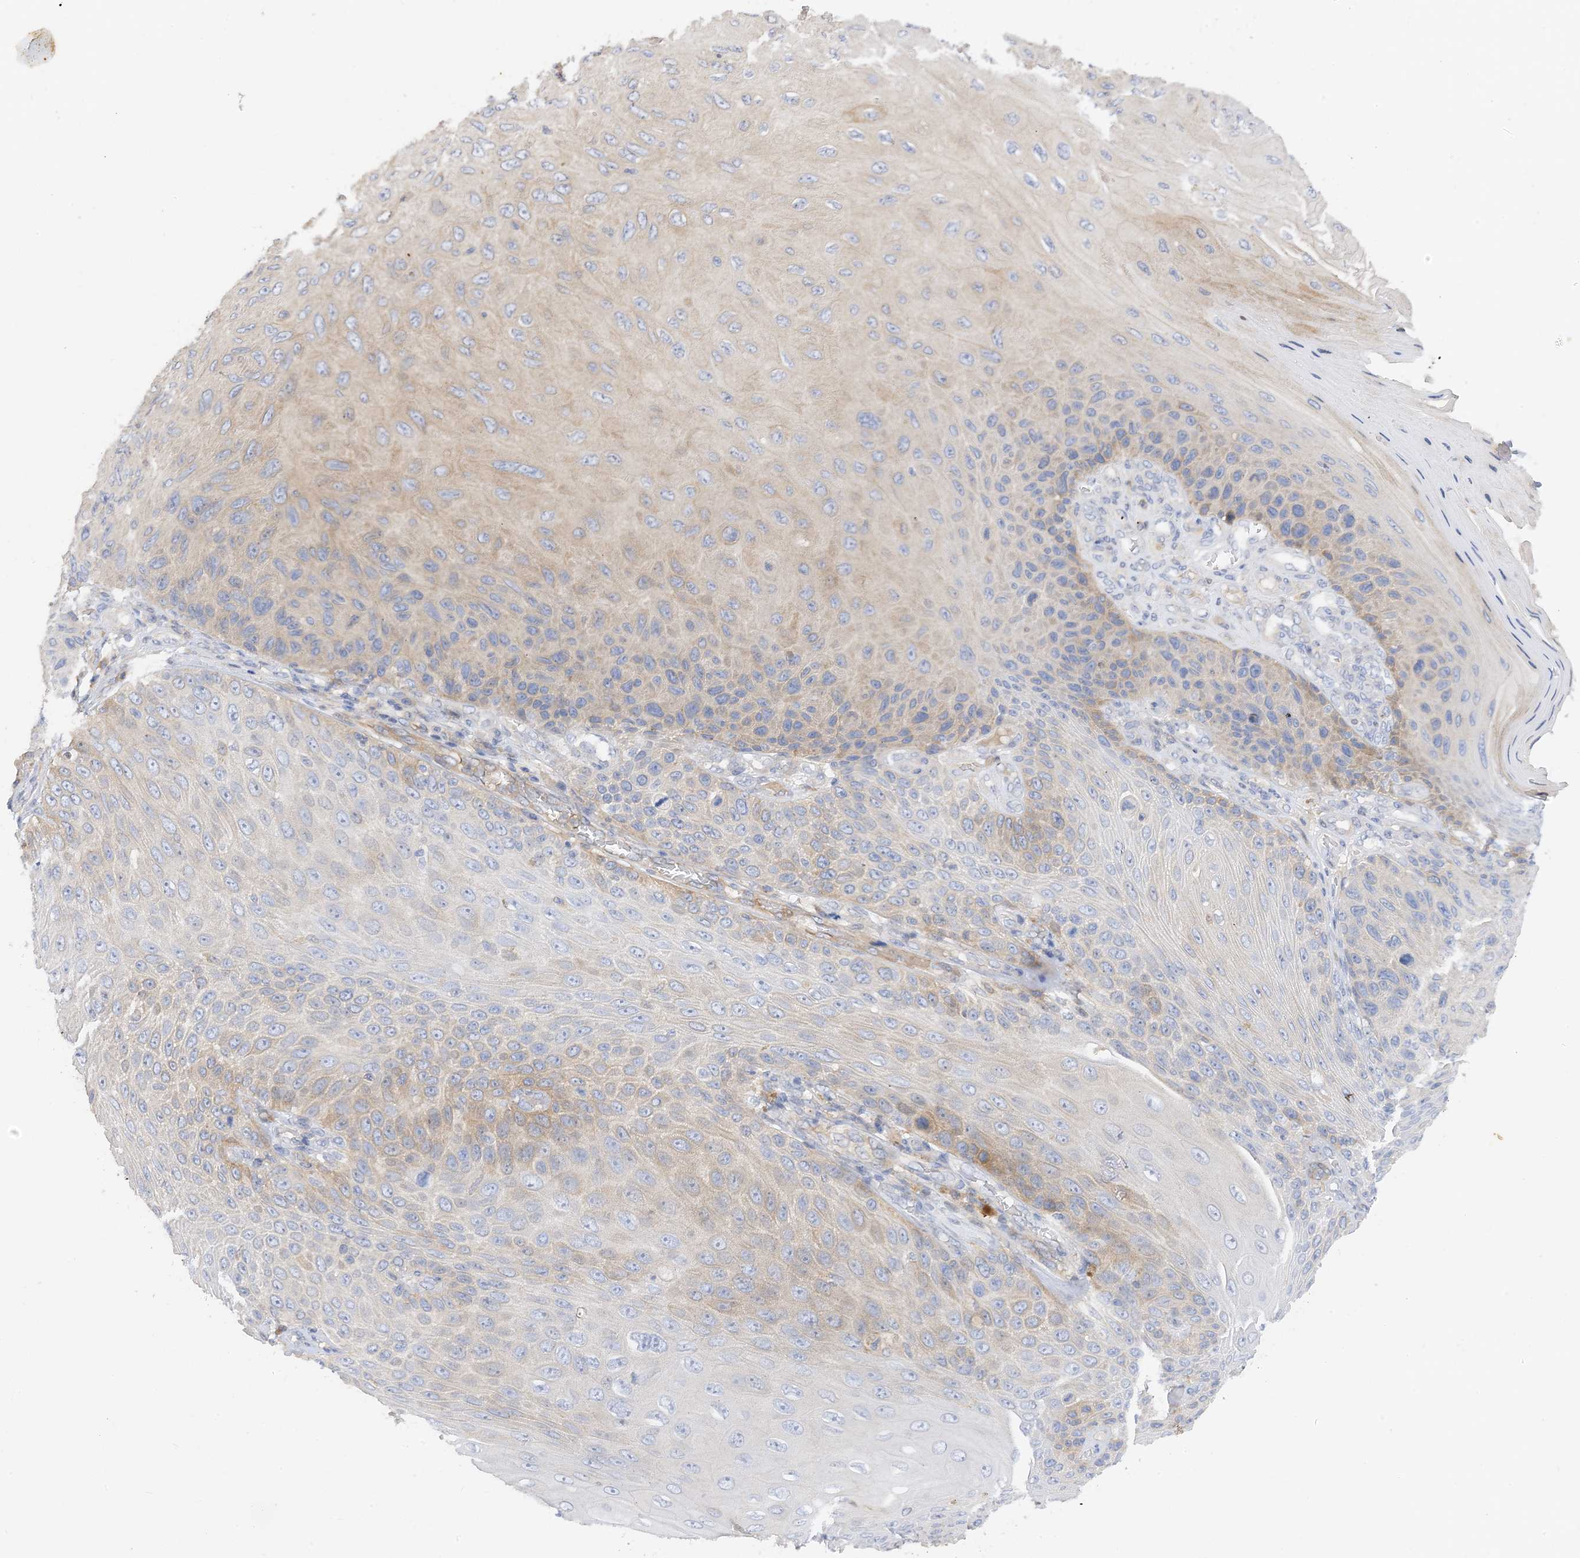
{"staining": {"intensity": "moderate", "quantity": "<25%", "location": "cytoplasmic/membranous"}, "tissue": "skin cancer", "cell_type": "Tumor cells", "image_type": "cancer", "snomed": [{"axis": "morphology", "description": "Squamous cell carcinoma, NOS"}, {"axis": "topography", "description": "Skin"}], "caption": "A micrograph of skin cancer (squamous cell carcinoma) stained for a protein demonstrates moderate cytoplasmic/membranous brown staining in tumor cells. (DAB IHC with brightfield microscopy, high magnification).", "gene": "ARV1", "patient": {"sex": "female", "age": 88}}